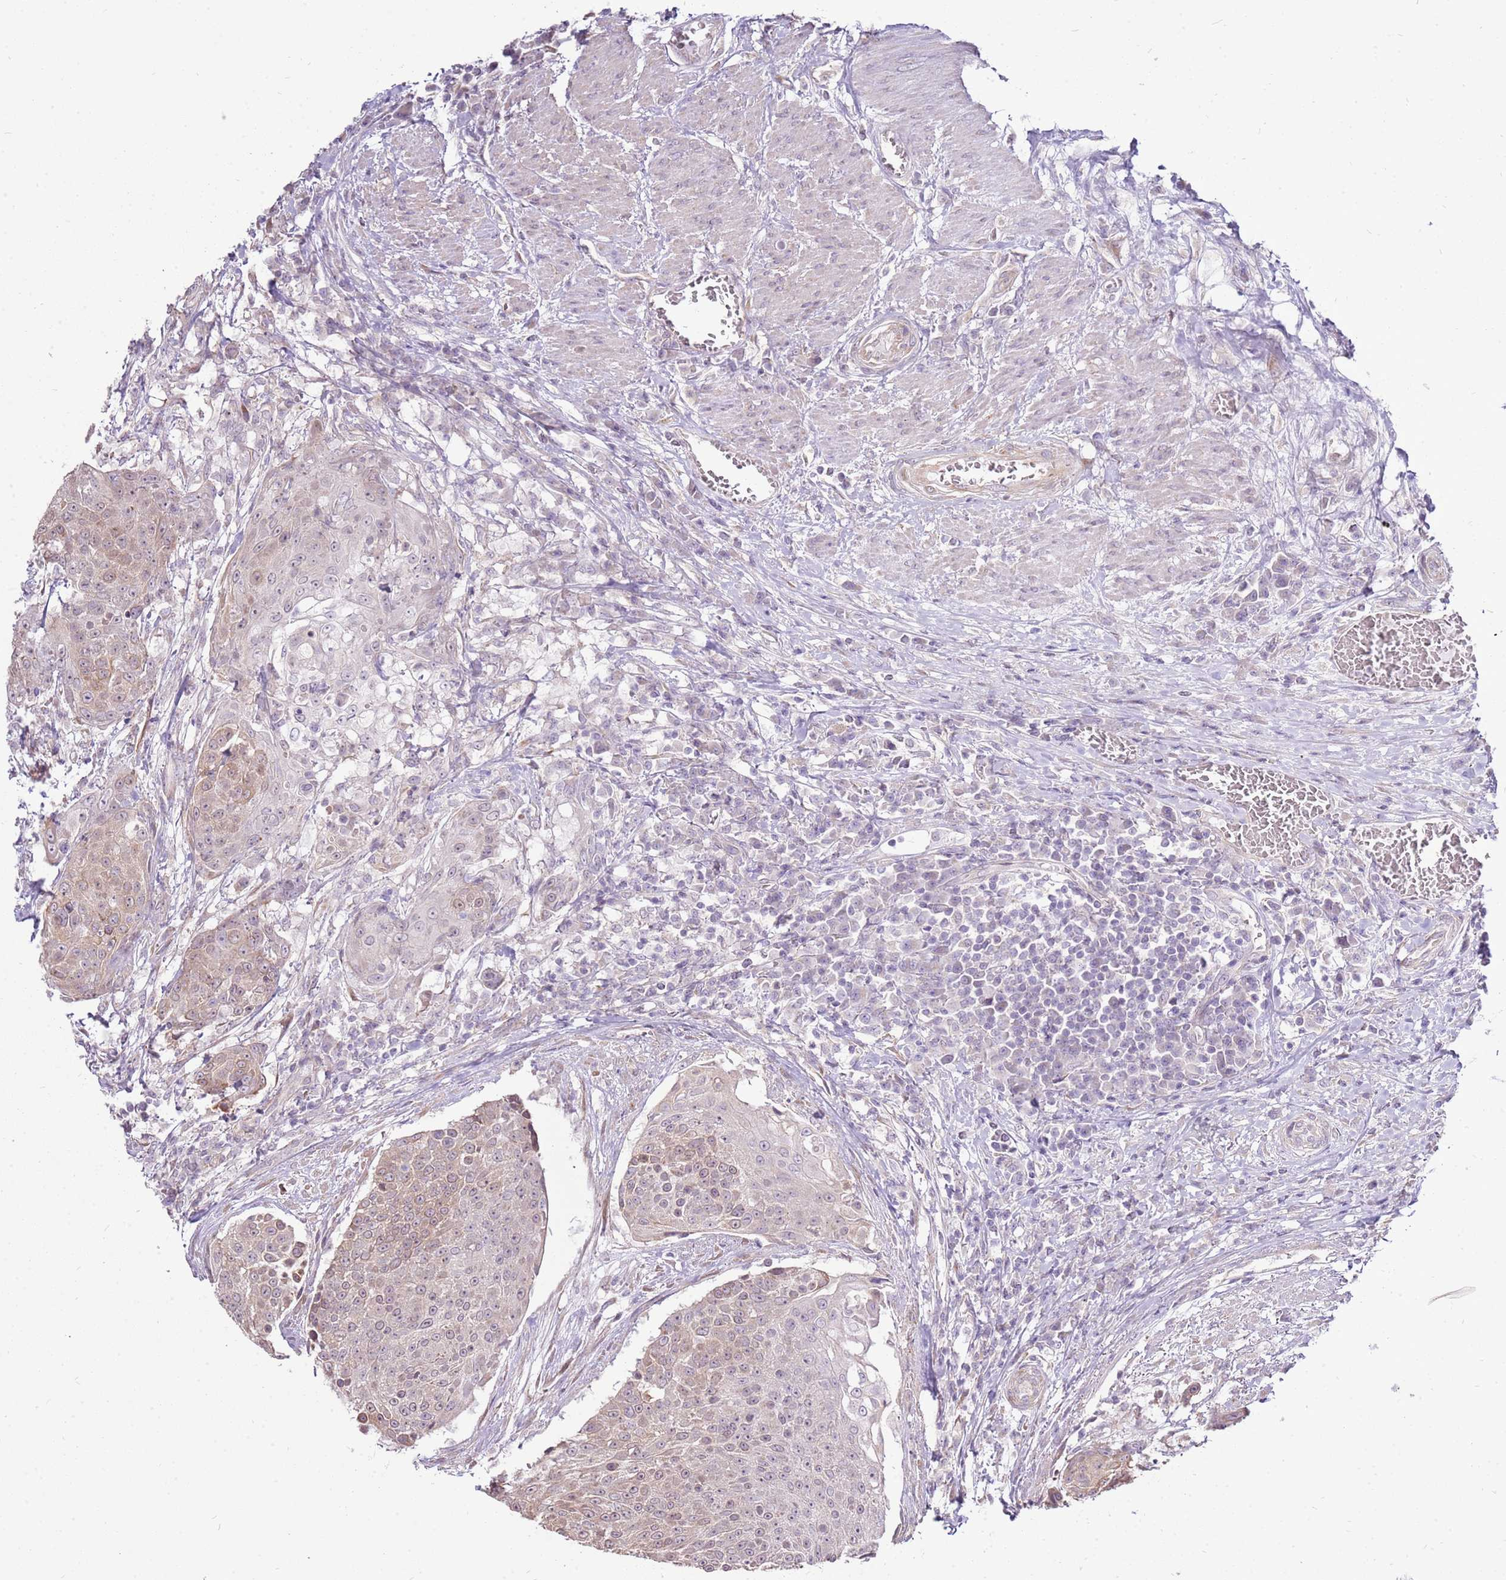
{"staining": {"intensity": "weak", "quantity": ">75%", "location": "cytoplasmic/membranous"}, "tissue": "urothelial cancer", "cell_type": "Tumor cells", "image_type": "cancer", "snomed": [{"axis": "morphology", "description": "Urothelial carcinoma, High grade"}, {"axis": "topography", "description": "Urinary bladder"}], "caption": "Immunohistochemical staining of human urothelial cancer demonstrates low levels of weak cytoplasmic/membranous protein positivity in approximately >75% of tumor cells.", "gene": "UGGT2", "patient": {"sex": "female", "age": 63}}